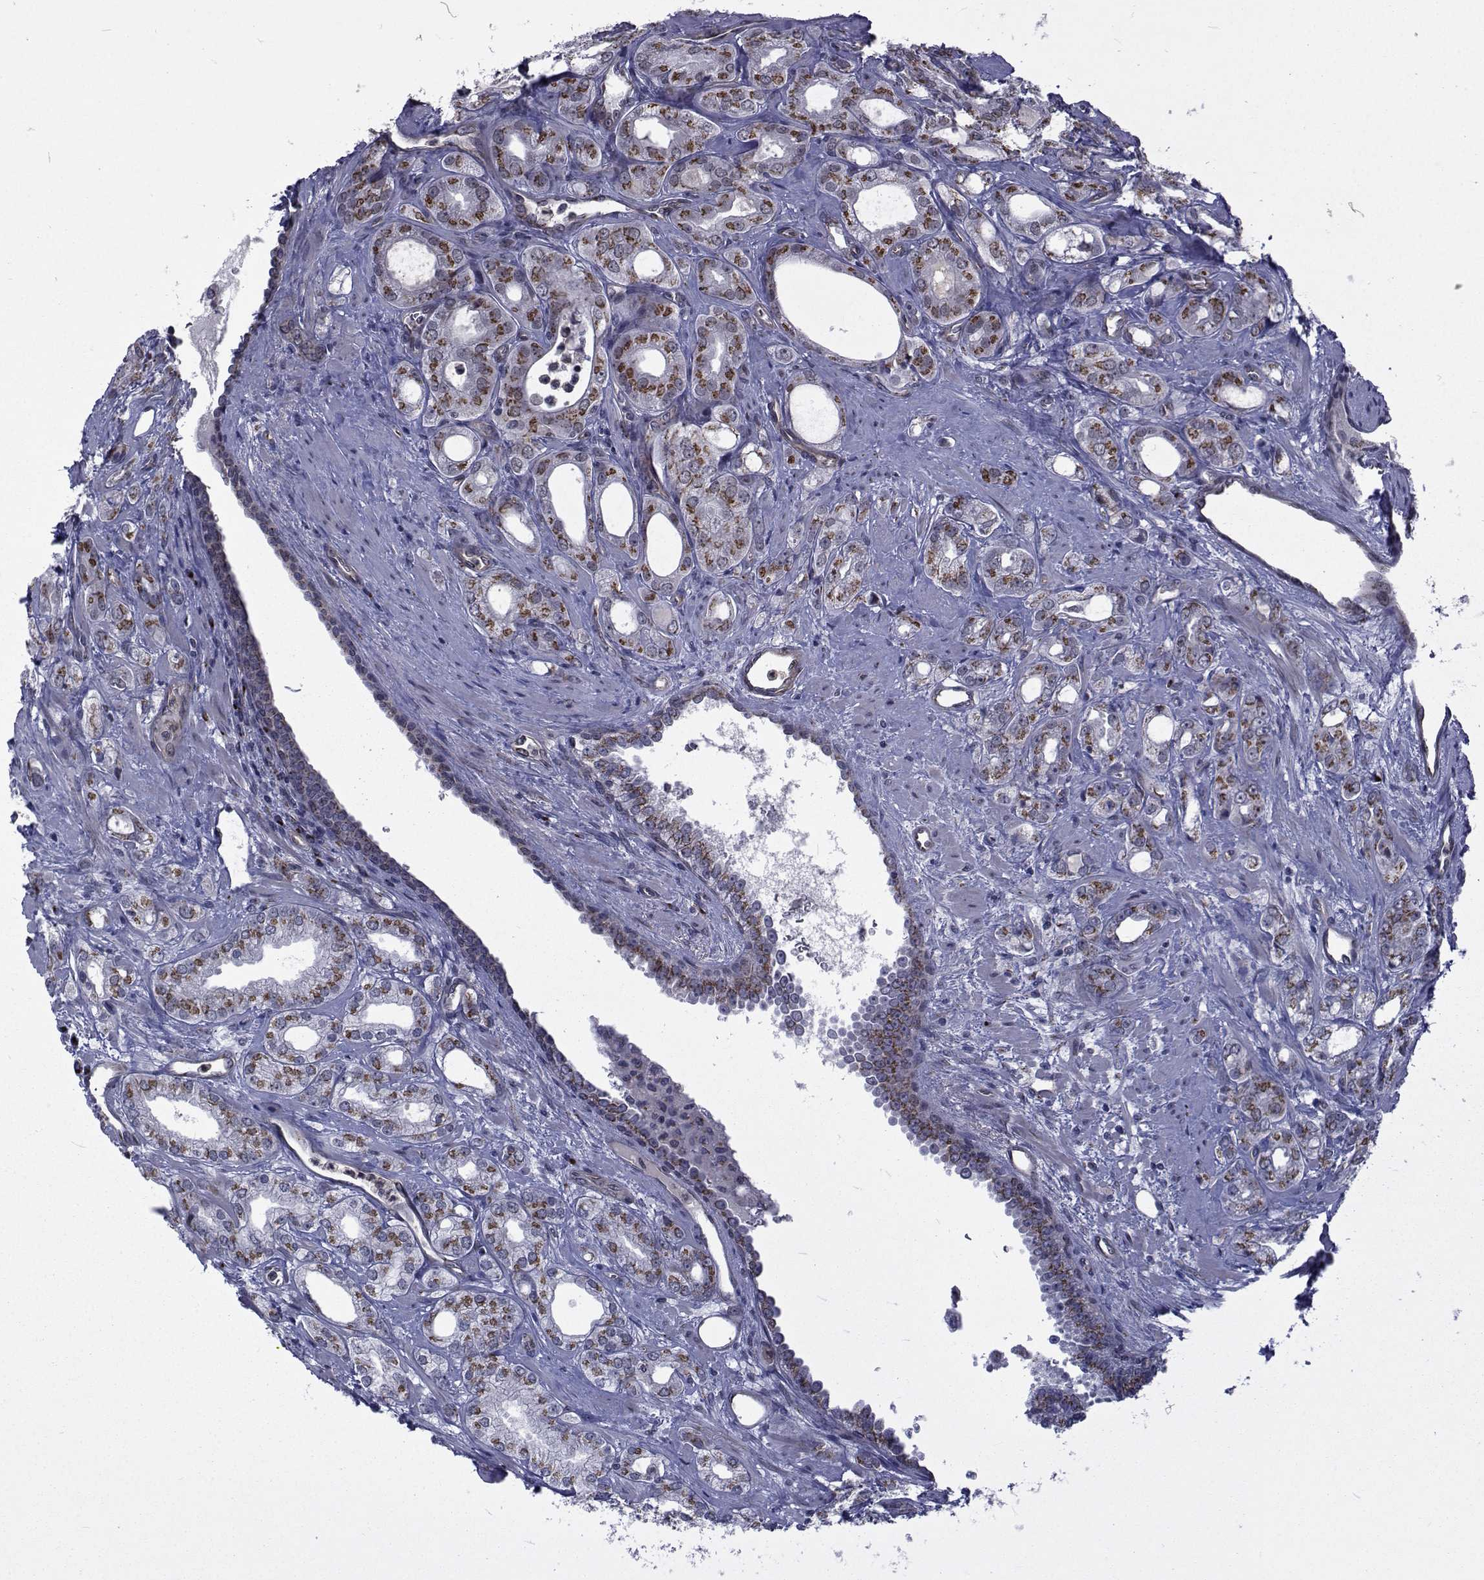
{"staining": {"intensity": "moderate", "quantity": "25%-75%", "location": "cytoplasmic/membranous"}, "tissue": "prostate cancer", "cell_type": "Tumor cells", "image_type": "cancer", "snomed": [{"axis": "morphology", "description": "Adenocarcinoma, NOS"}, {"axis": "morphology", "description": "Adenocarcinoma, High grade"}, {"axis": "topography", "description": "Prostate"}], "caption": "About 25%-75% of tumor cells in human prostate adenocarcinoma show moderate cytoplasmic/membranous protein staining as visualized by brown immunohistochemical staining.", "gene": "ATP6V1C2", "patient": {"sex": "male", "age": 70}}